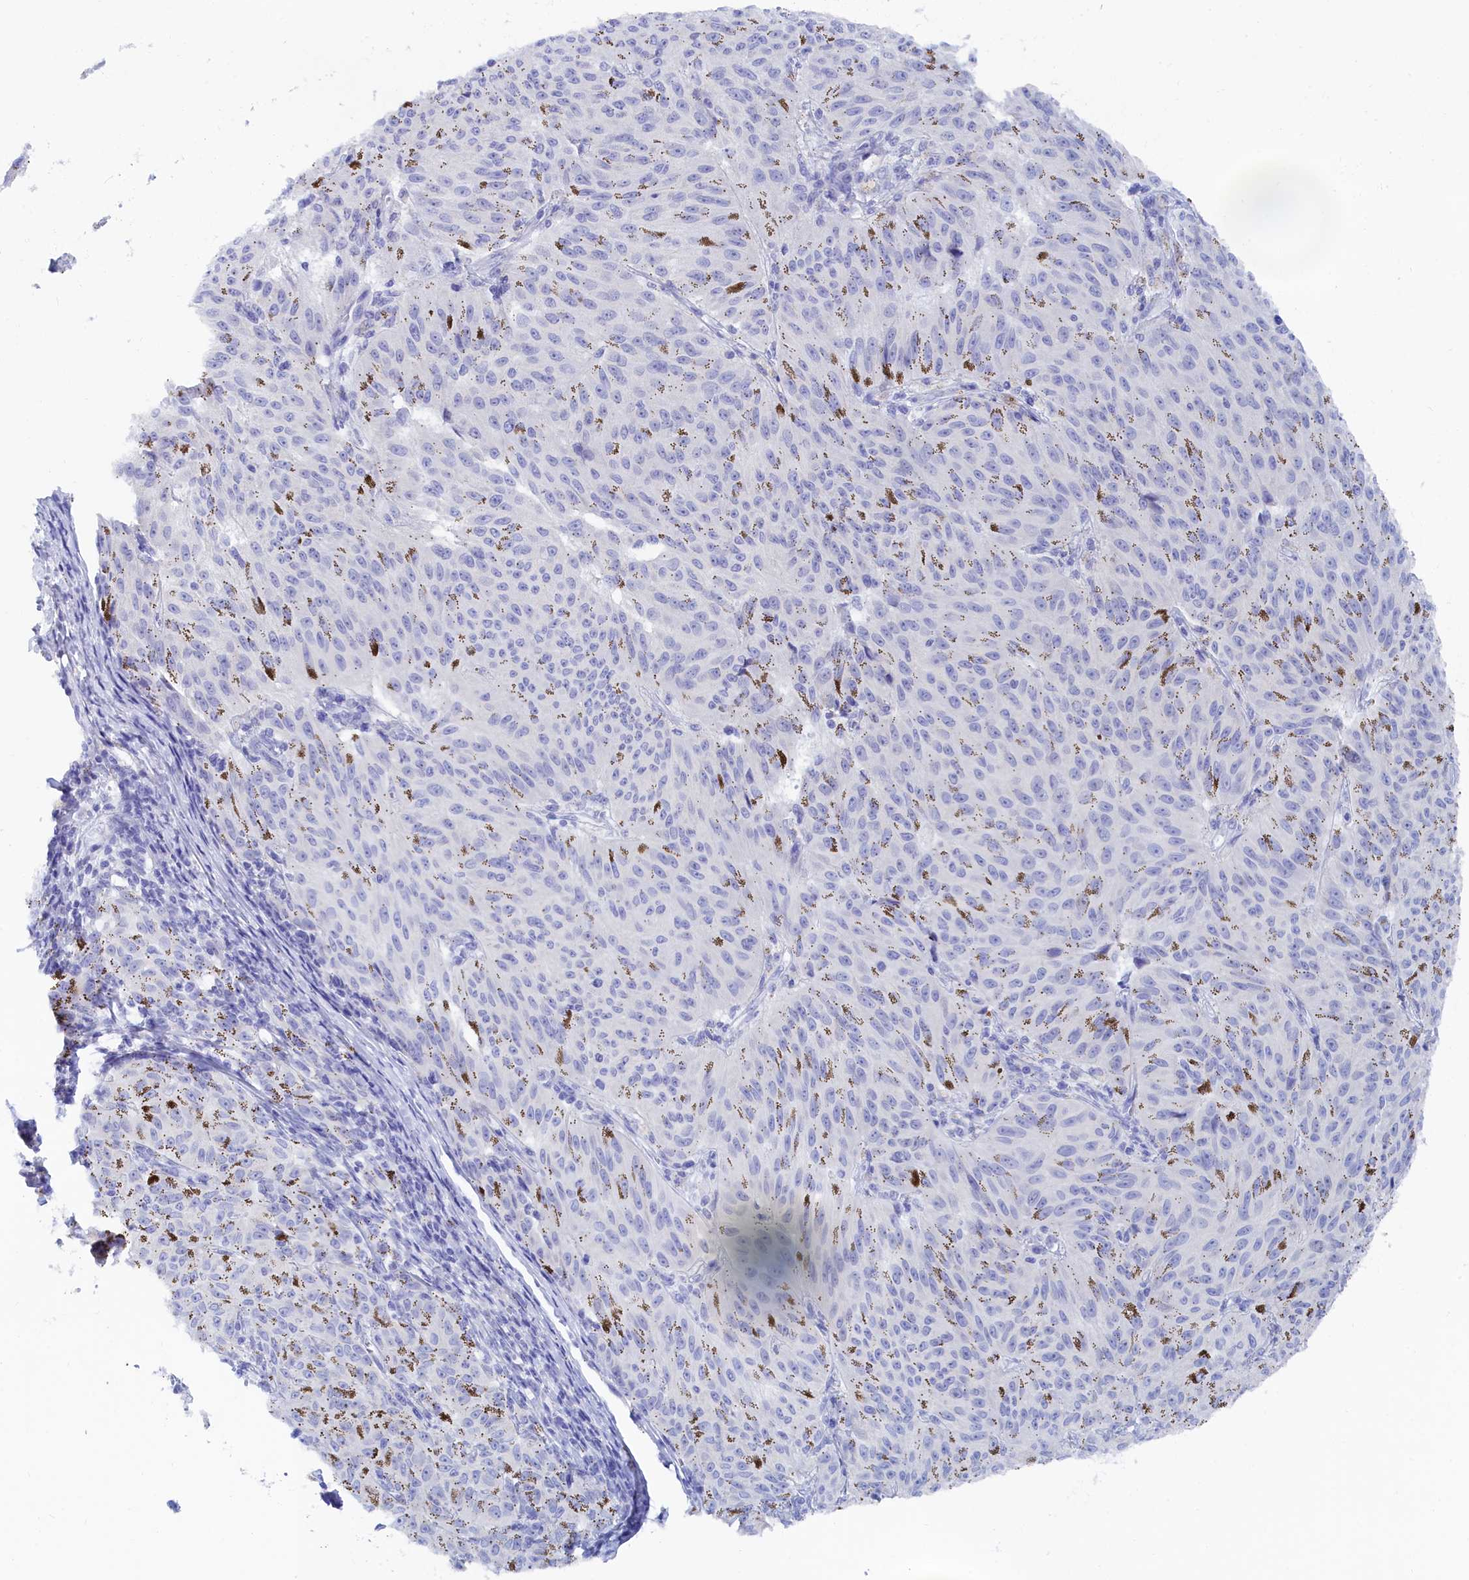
{"staining": {"intensity": "negative", "quantity": "none", "location": "none"}, "tissue": "melanoma", "cell_type": "Tumor cells", "image_type": "cancer", "snomed": [{"axis": "morphology", "description": "Malignant melanoma, NOS"}, {"axis": "topography", "description": "Skin"}], "caption": "DAB (3,3'-diaminobenzidine) immunohistochemical staining of malignant melanoma shows no significant staining in tumor cells.", "gene": "TRIM10", "patient": {"sex": "female", "age": 72}}